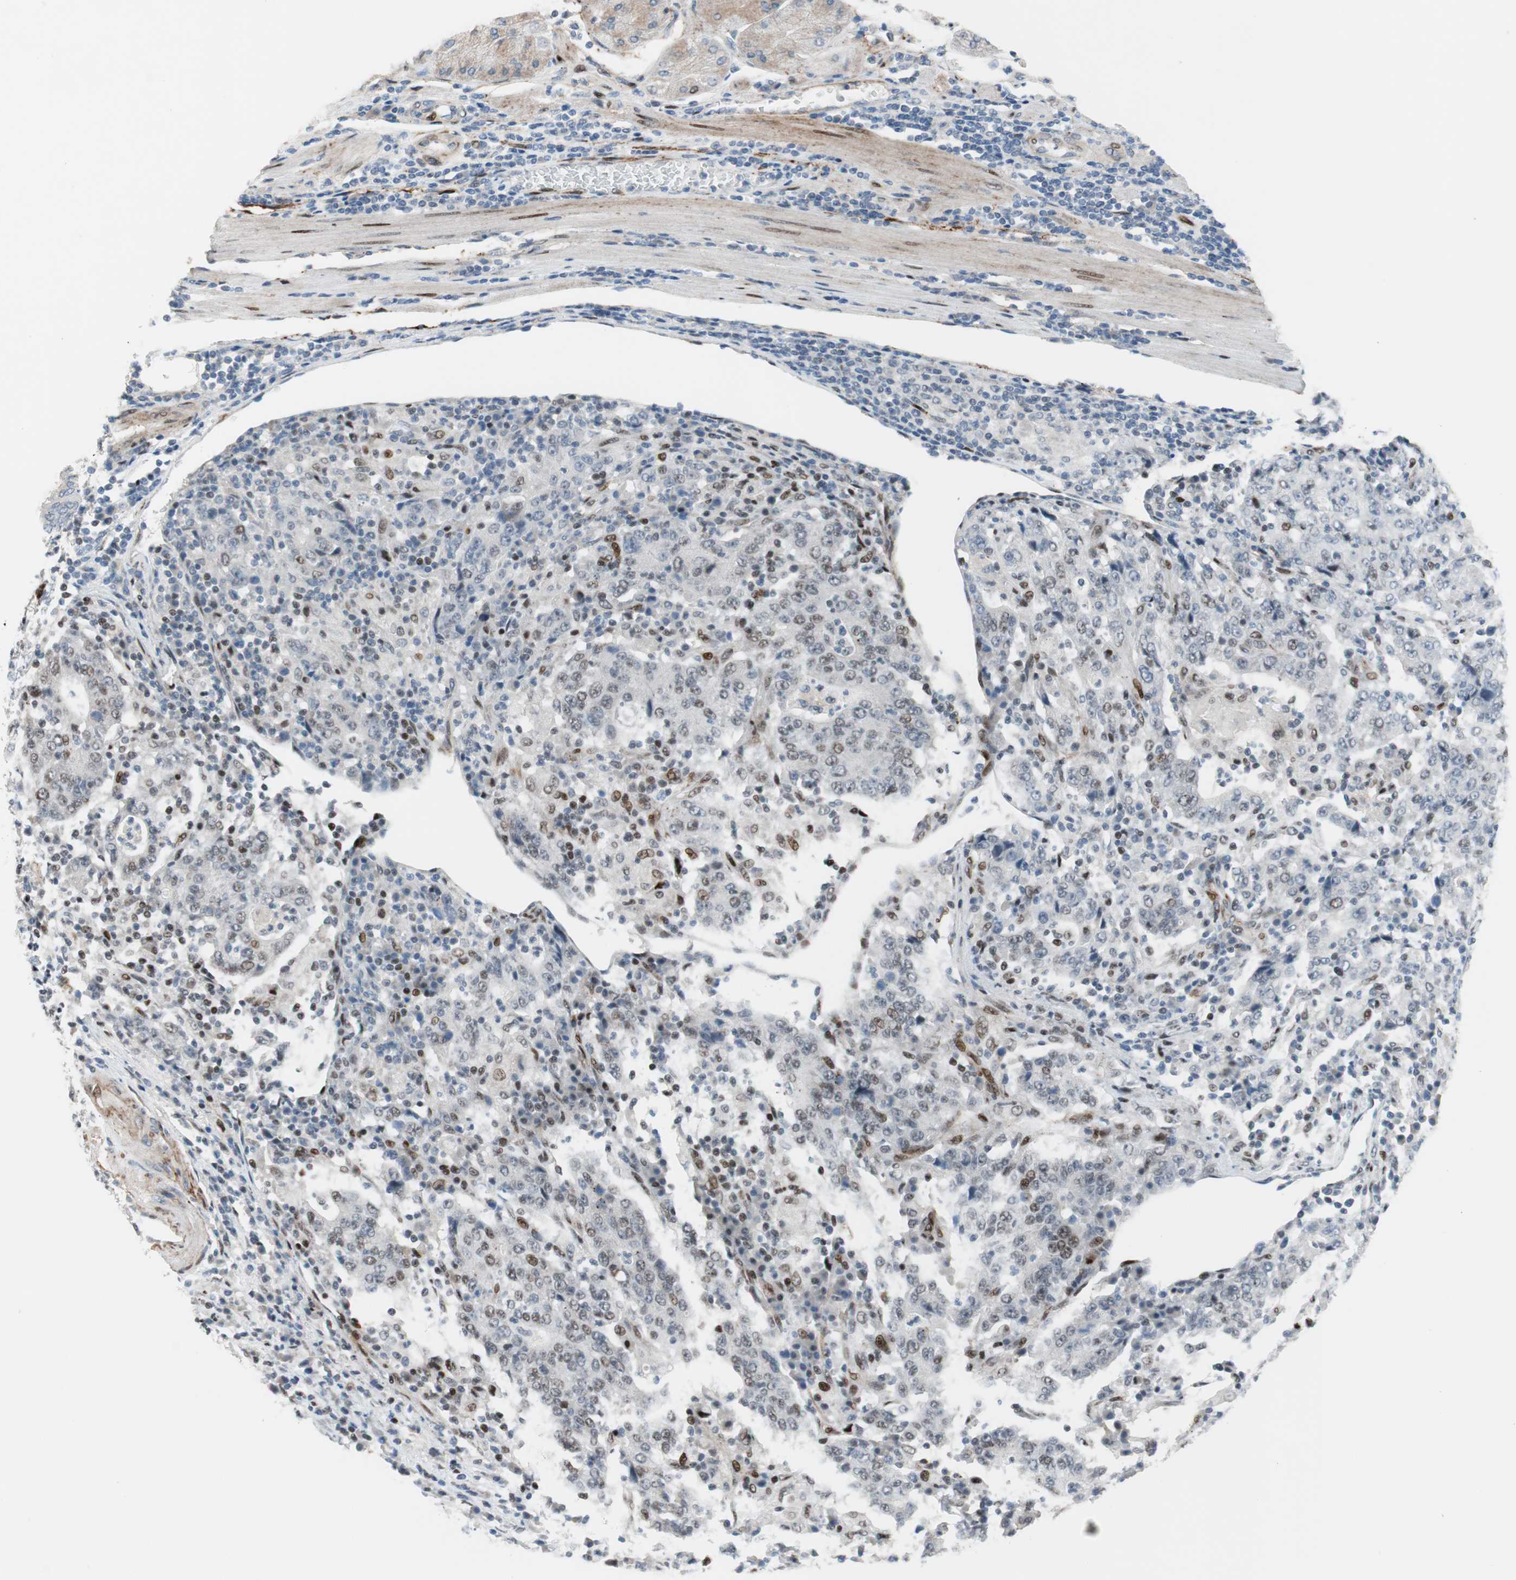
{"staining": {"intensity": "moderate", "quantity": "<25%", "location": "nuclear"}, "tissue": "stomach cancer", "cell_type": "Tumor cells", "image_type": "cancer", "snomed": [{"axis": "morphology", "description": "Normal tissue, NOS"}, {"axis": "morphology", "description": "Adenocarcinoma, NOS"}, {"axis": "topography", "description": "Stomach, upper"}, {"axis": "topography", "description": "Stomach"}], "caption": "High-power microscopy captured an immunohistochemistry histopathology image of stomach adenocarcinoma, revealing moderate nuclear positivity in approximately <25% of tumor cells.", "gene": "FBXO44", "patient": {"sex": "male", "age": 59}}